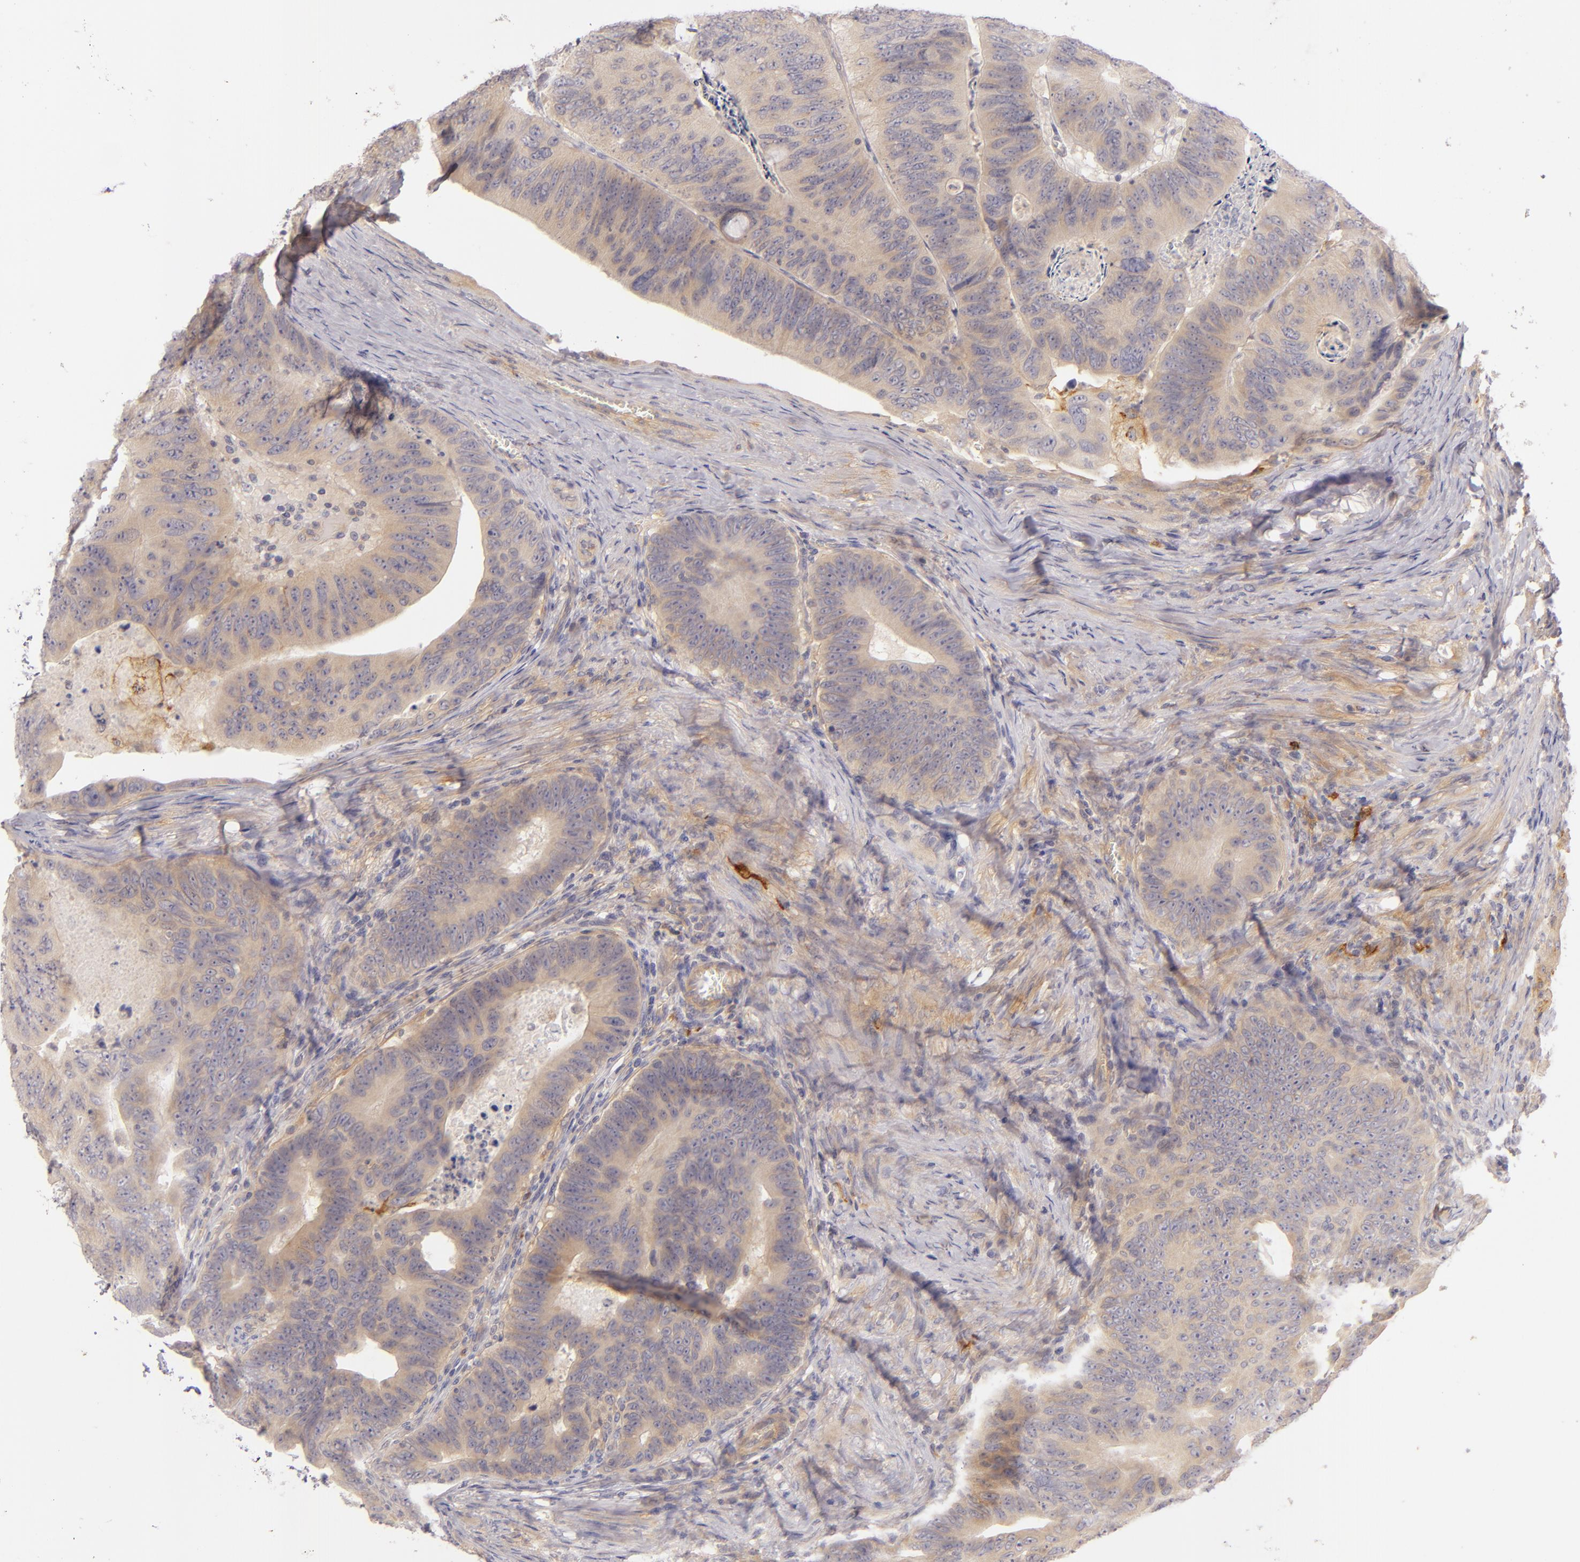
{"staining": {"intensity": "weak", "quantity": ">75%", "location": "cytoplasmic/membranous"}, "tissue": "colorectal cancer", "cell_type": "Tumor cells", "image_type": "cancer", "snomed": [{"axis": "morphology", "description": "Adenocarcinoma, NOS"}, {"axis": "topography", "description": "Colon"}], "caption": "The image demonstrates staining of colorectal cancer, revealing weak cytoplasmic/membranous protein expression (brown color) within tumor cells.", "gene": "CD83", "patient": {"sex": "female", "age": 55}}